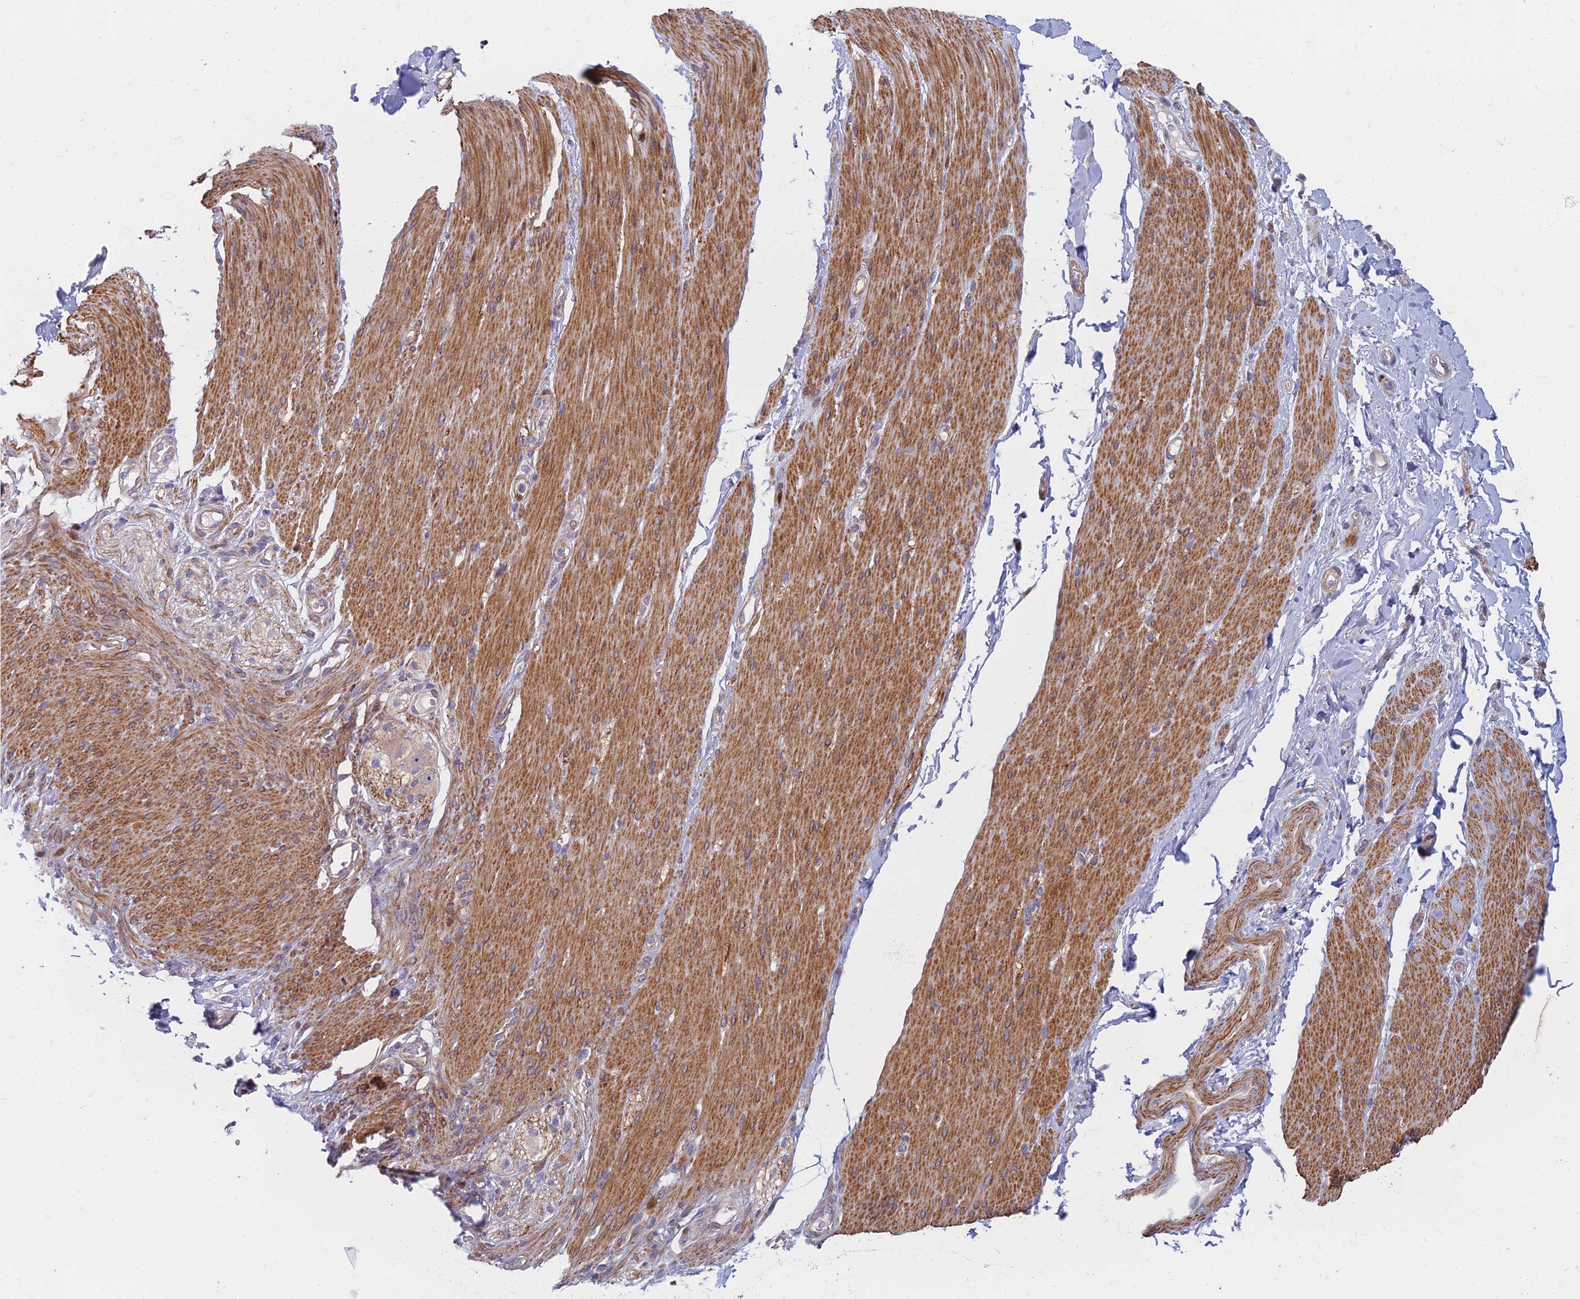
{"staining": {"intensity": "negative", "quantity": "none", "location": "none"}, "tissue": "adipose tissue", "cell_type": "Adipocytes", "image_type": "normal", "snomed": [{"axis": "morphology", "description": "Normal tissue, NOS"}, {"axis": "topography", "description": "Colon"}, {"axis": "topography", "description": "Peripheral nerve tissue"}], "caption": "Histopathology image shows no significant protein staining in adipocytes of normal adipose tissue. (DAB (3,3'-diaminobenzidine) immunohistochemistry, high magnification).", "gene": "C15orf40", "patient": {"sex": "female", "age": 61}}